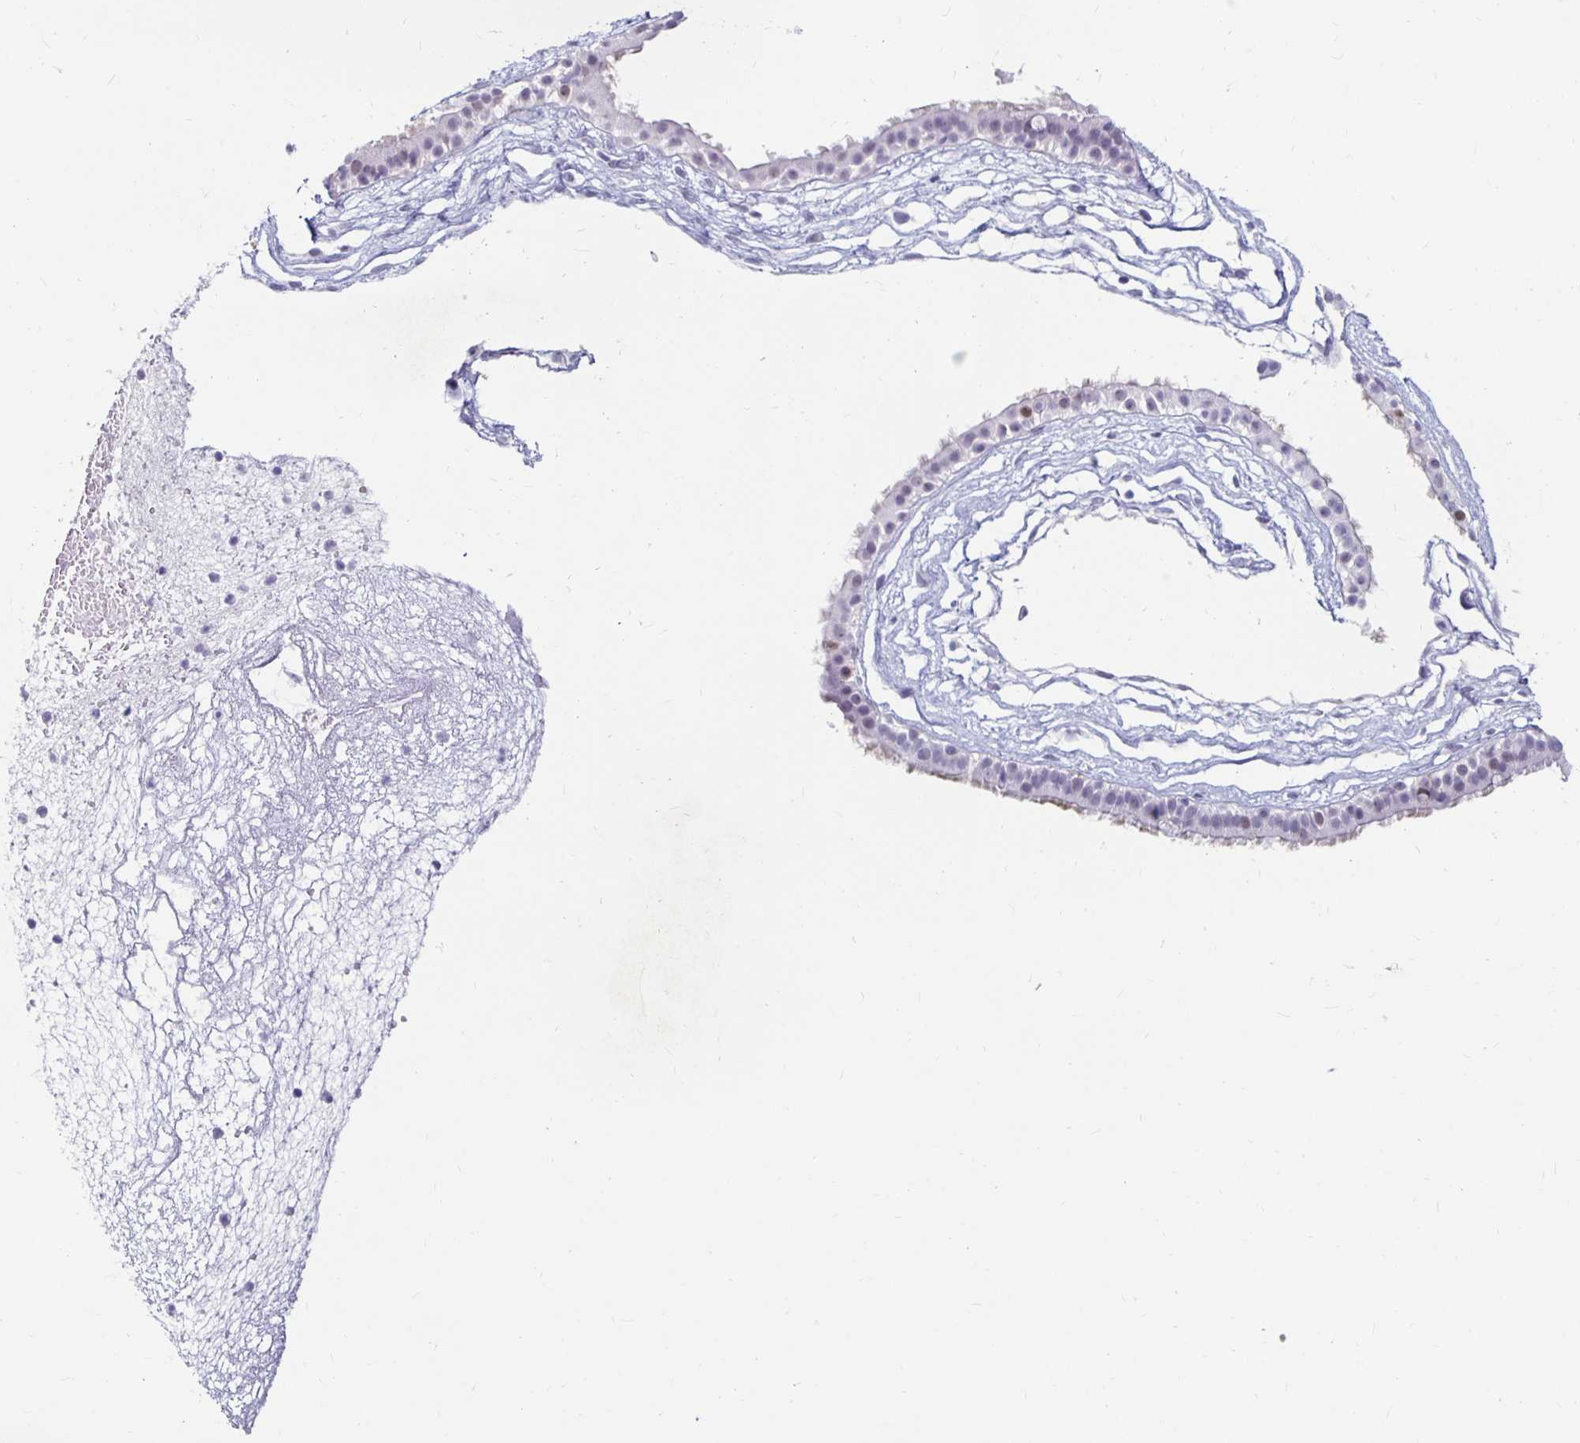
{"staining": {"intensity": "negative", "quantity": "none", "location": "none"}, "tissue": "nasopharynx", "cell_type": "Respiratory epithelial cells", "image_type": "normal", "snomed": [{"axis": "morphology", "description": "Normal tissue, NOS"}, {"axis": "topography", "description": "Nasopharynx"}], "caption": "IHC photomicrograph of normal nasopharynx: nasopharynx stained with DAB displays no significant protein positivity in respiratory epithelial cells. (DAB (3,3'-diaminobenzidine) immunohistochemistry (IHC) with hematoxylin counter stain).", "gene": "KCNQ2", "patient": {"sex": "male", "age": 24}}